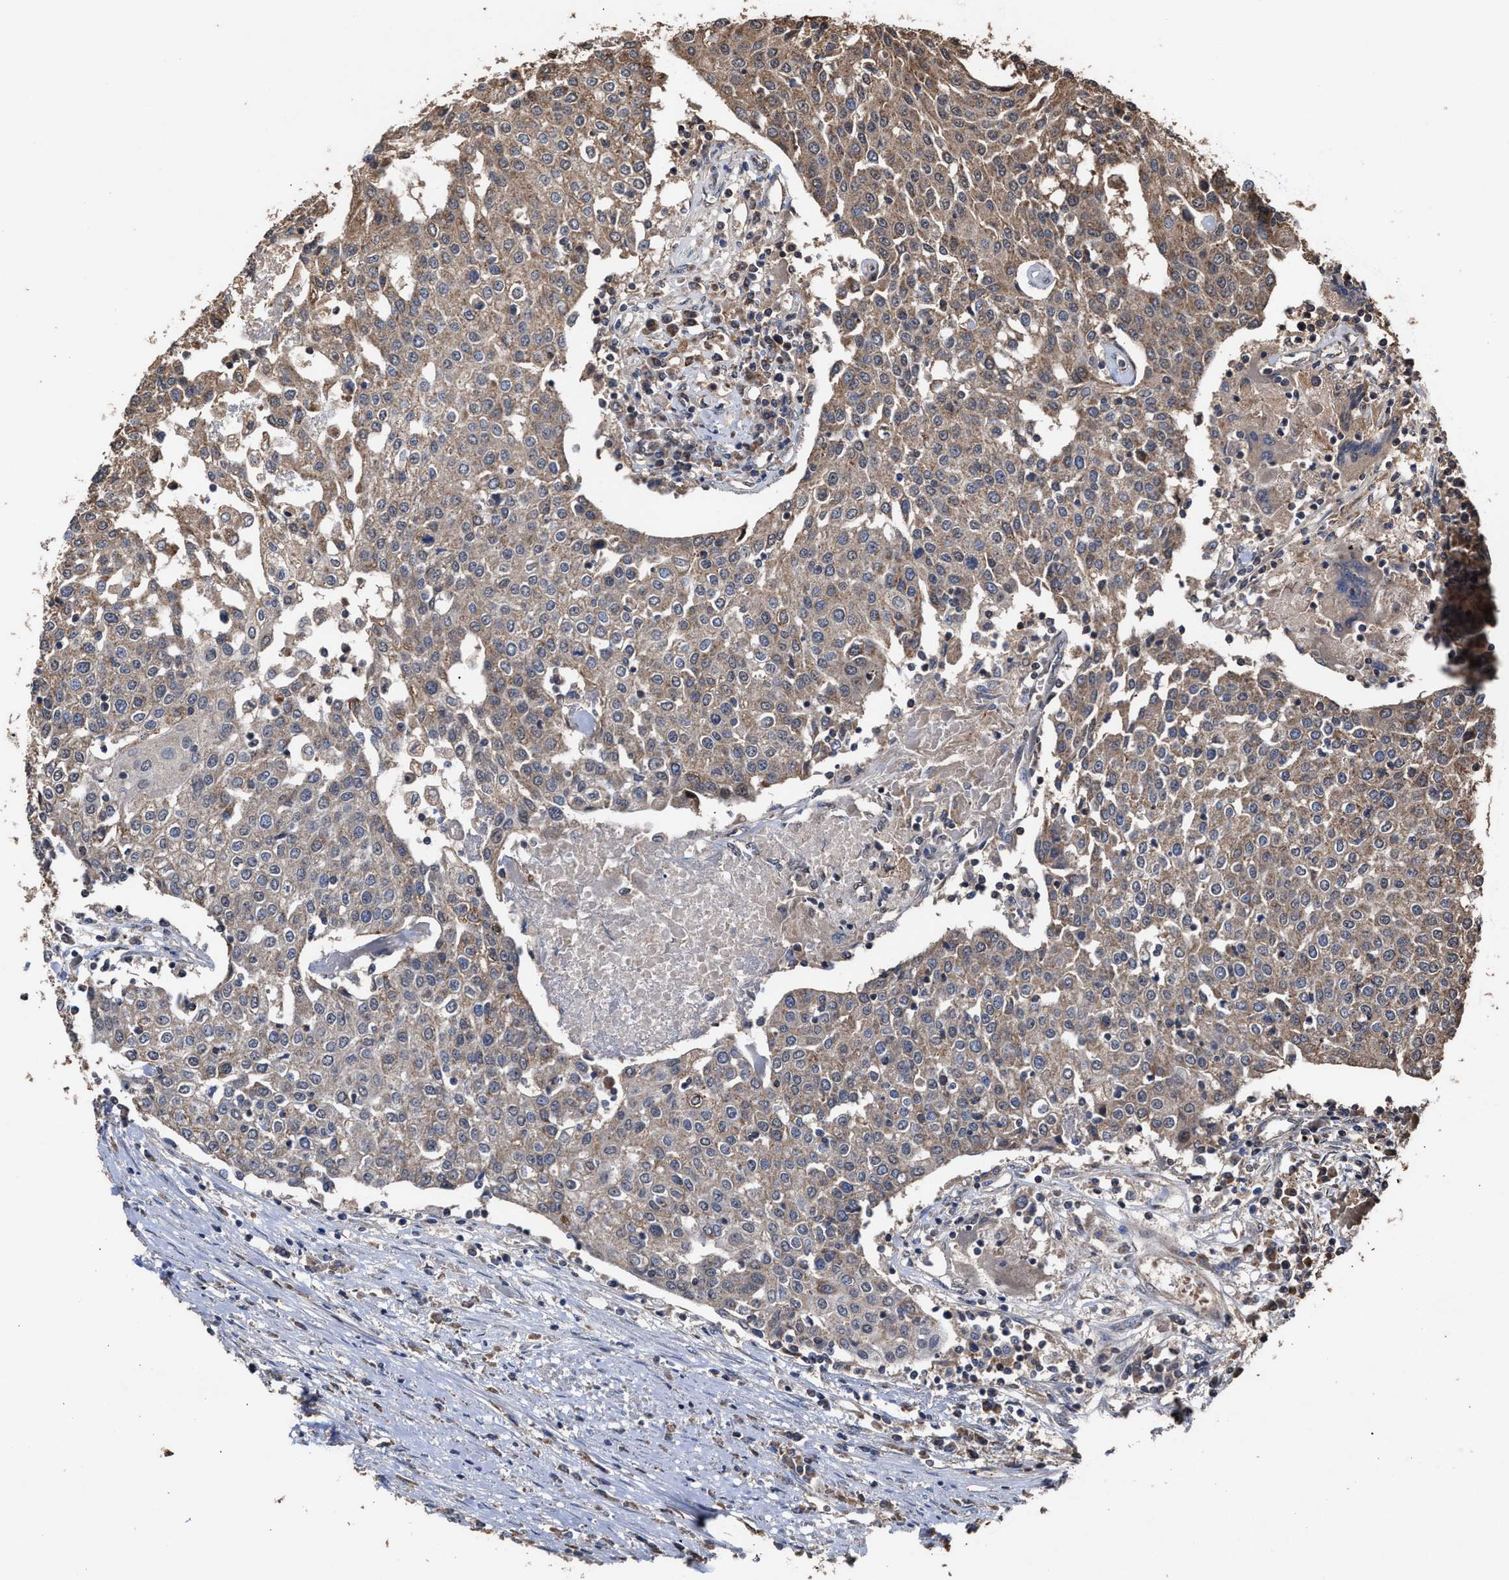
{"staining": {"intensity": "moderate", "quantity": "25%-75%", "location": "nuclear"}, "tissue": "urothelial cancer", "cell_type": "Tumor cells", "image_type": "cancer", "snomed": [{"axis": "morphology", "description": "Urothelial carcinoma, High grade"}, {"axis": "topography", "description": "Urinary bladder"}], "caption": "Urothelial carcinoma (high-grade) tissue displays moderate nuclear staining in about 25%-75% of tumor cells", "gene": "ZNHIT6", "patient": {"sex": "female", "age": 85}}